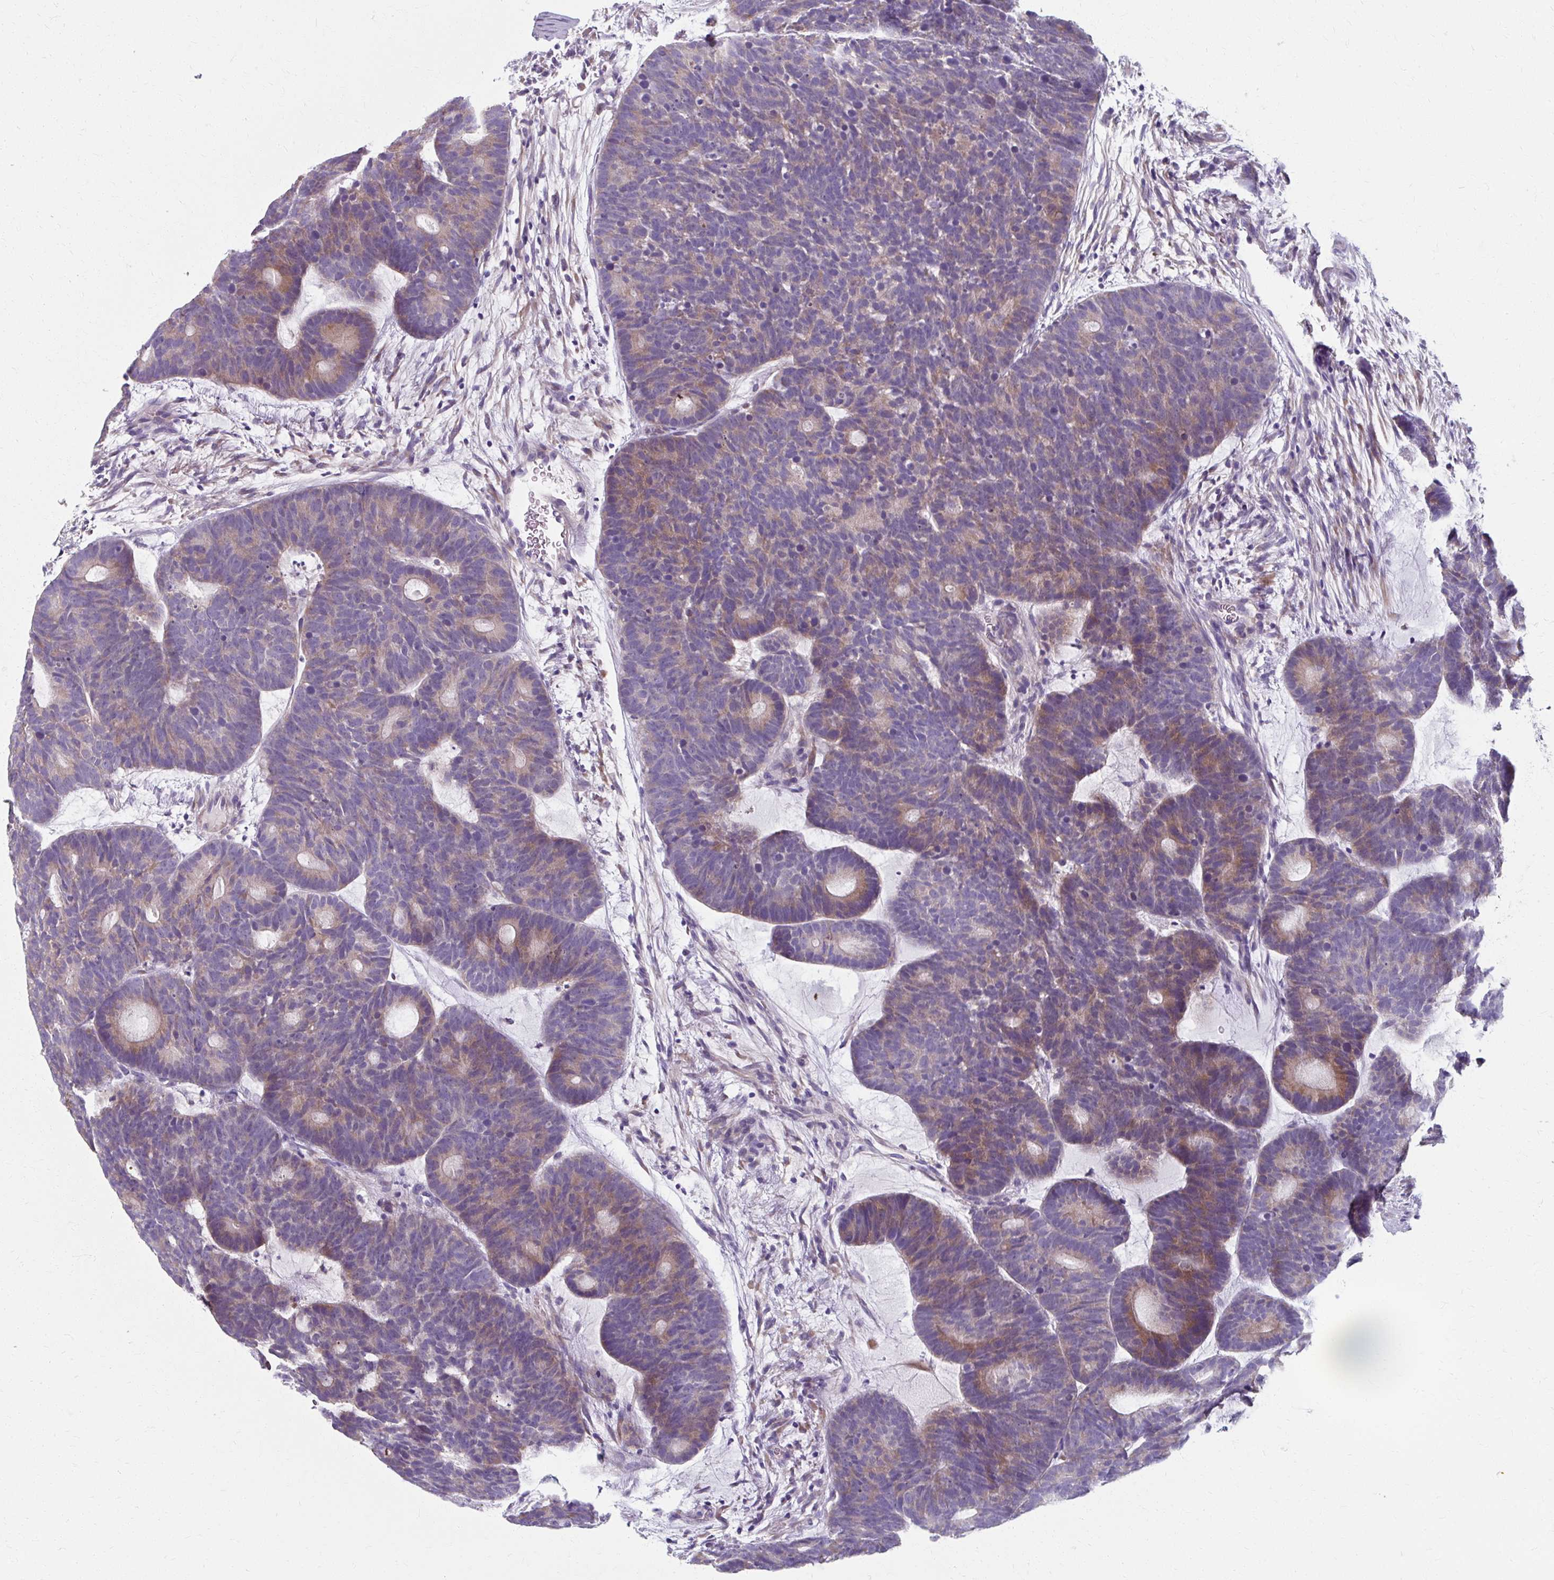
{"staining": {"intensity": "moderate", "quantity": "<25%", "location": "cytoplasmic/membranous"}, "tissue": "head and neck cancer", "cell_type": "Tumor cells", "image_type": "cancer", "snomed": [{"axis": "morphology", "description": "Adenocarcinoma, NOS"}, {"axis": "topography", "description": "Head-Neck"}], "caption": "Head and neck adenocarcinoma stained for a protein displays moderate cytoplasmic/membranous positivity in tumor cells.", "gene": "ZNF555", "patient": {"sex": "female", "age": 81}}